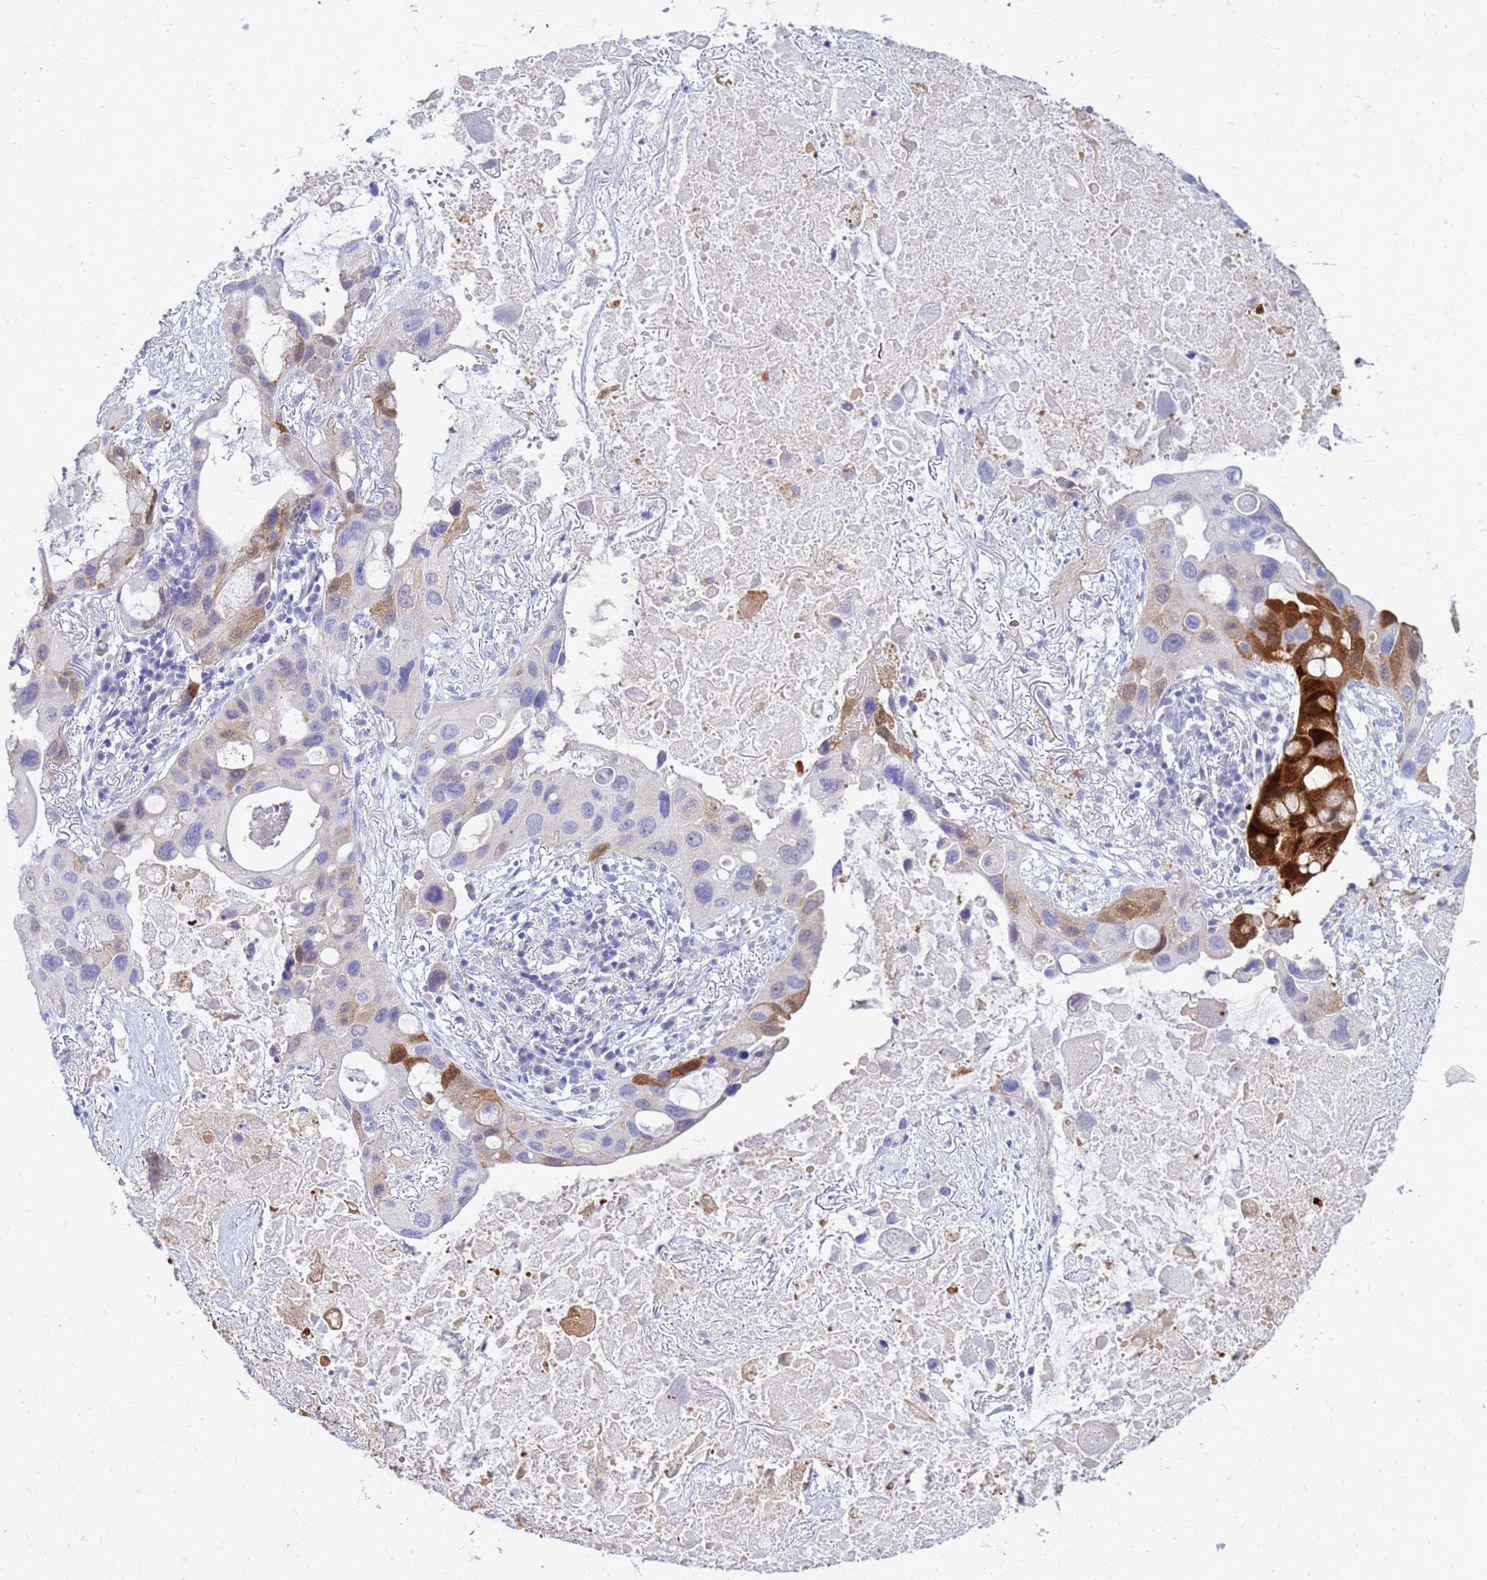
{"staining": {"intensity": "strong", "quantity": "<25%", "location": "cytoplasmic/membranous,nuclear"}, "tissue": "lung cancer", "cell_type": "Tumor cells", "image_type": "cancer", "snomed": [{"axis": "morphology", "description": "Squamous cell carcinoma, NOS"}, {"axis": "topography", "description": "Lung"}], "caption": "High-magnification brightfield microscopy of lung cancer stained with DAB (brown) and counterstained with hematoxylin (blue). tumor cells exhibit strong cytoplasmic/membranous and nuclear expression is seen in about<25% of cells.", "gene": "AKR1C1", "patient": {"sex": "female", "age": 73}}